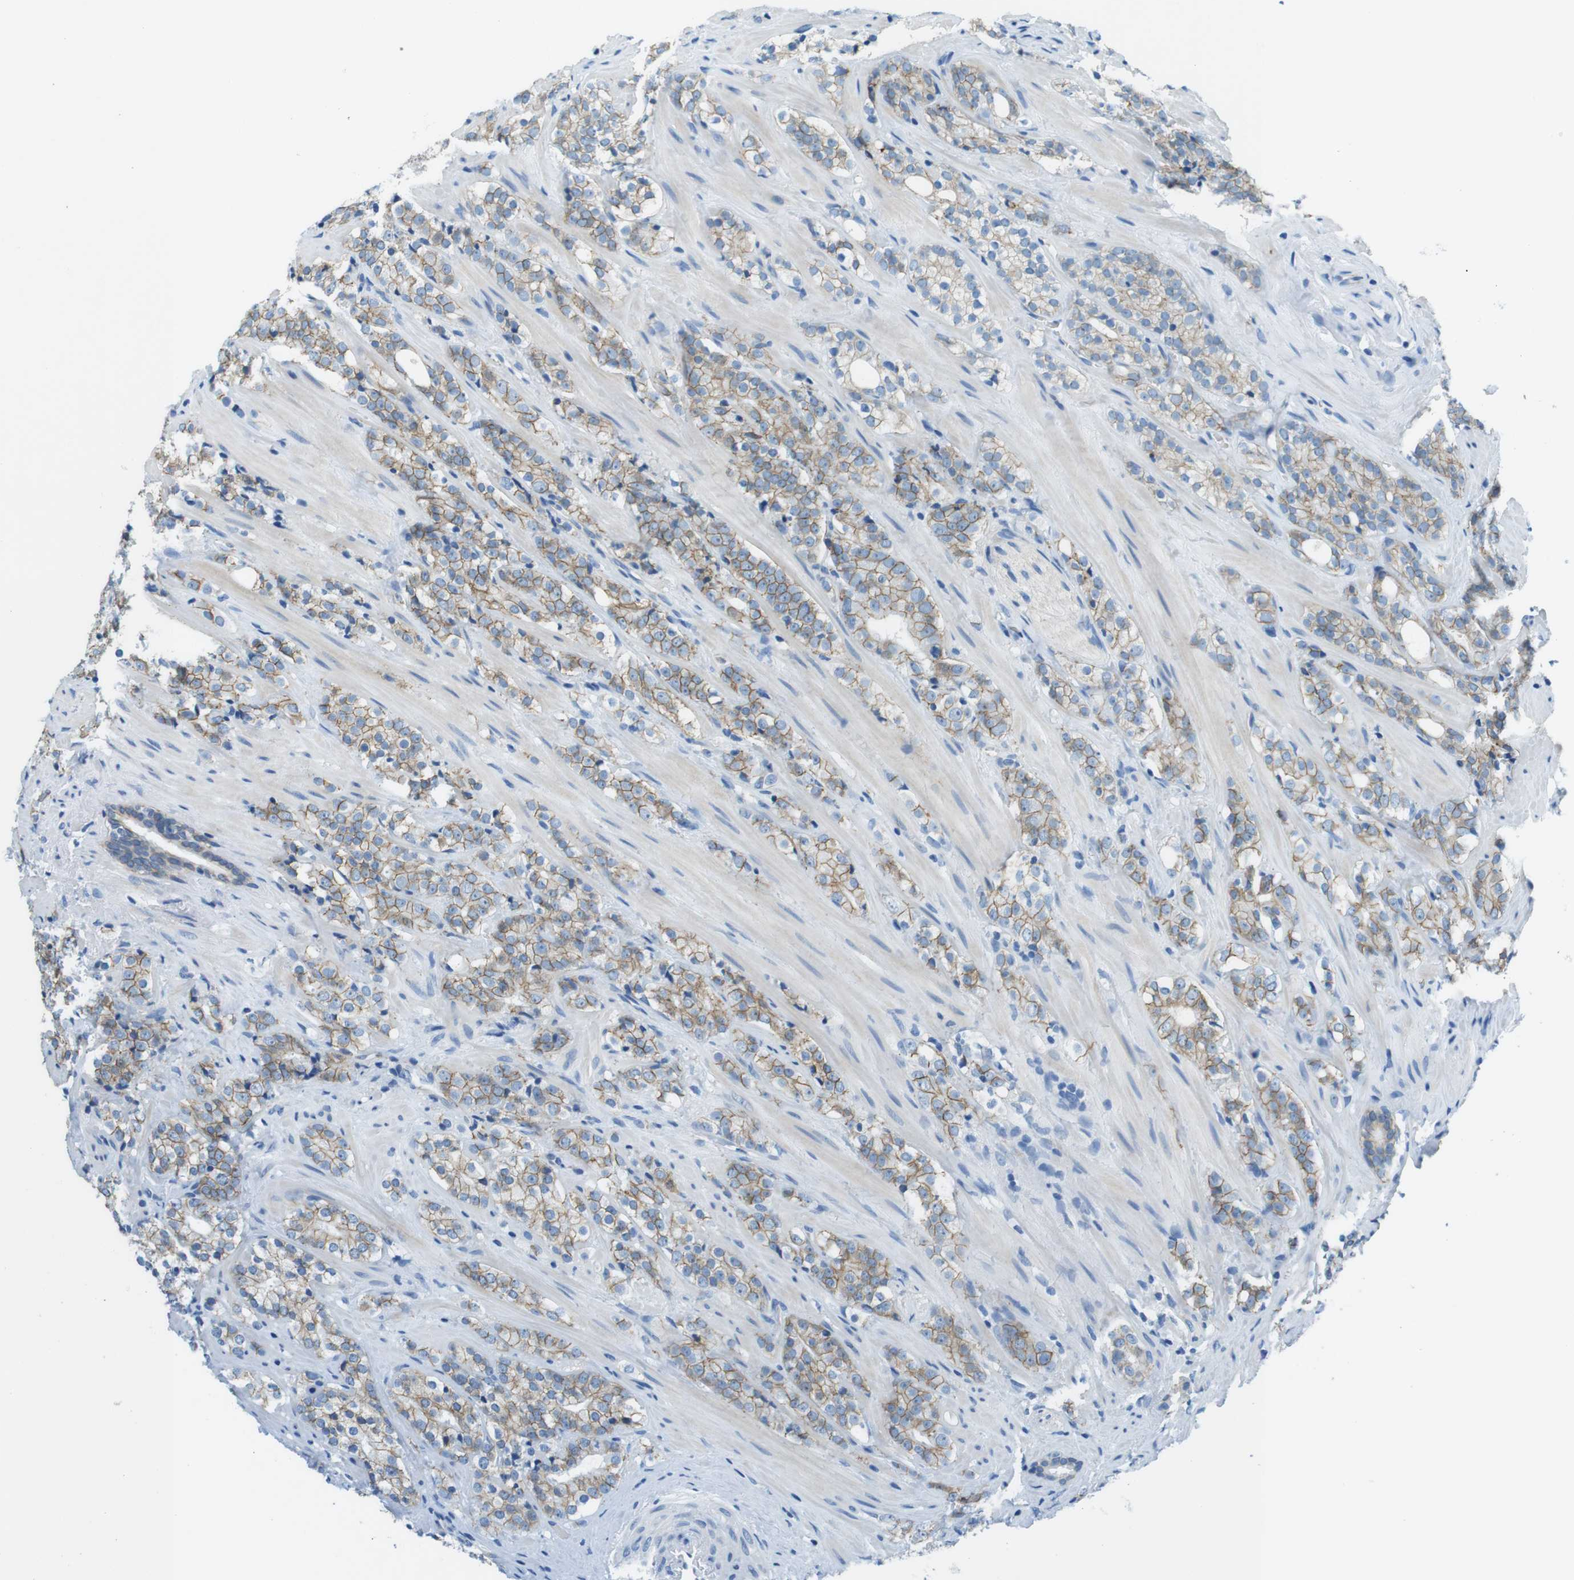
{"staining": {"intensity": "moderate", "quantity": ">75%", "location": "cytoplasmic/membranous"}, "tissue": "prostate cancer", "cell_type": "Tumor cells", "image_type": "cancer", "snomed": [{"axis": "morphology", "description": "Adenocarcinoma, High grade"}, {"axis": "topography", "description": "Prostate"}], "caption": "Immunohistochemical staining of human prostate cancer demonstrates medium levels of moderate cytoplasmic/membranous protein positivity in about >75% of tumor cells.", "gene": "SLC6A6", "patient": {"sex": "male", "age": 71}}